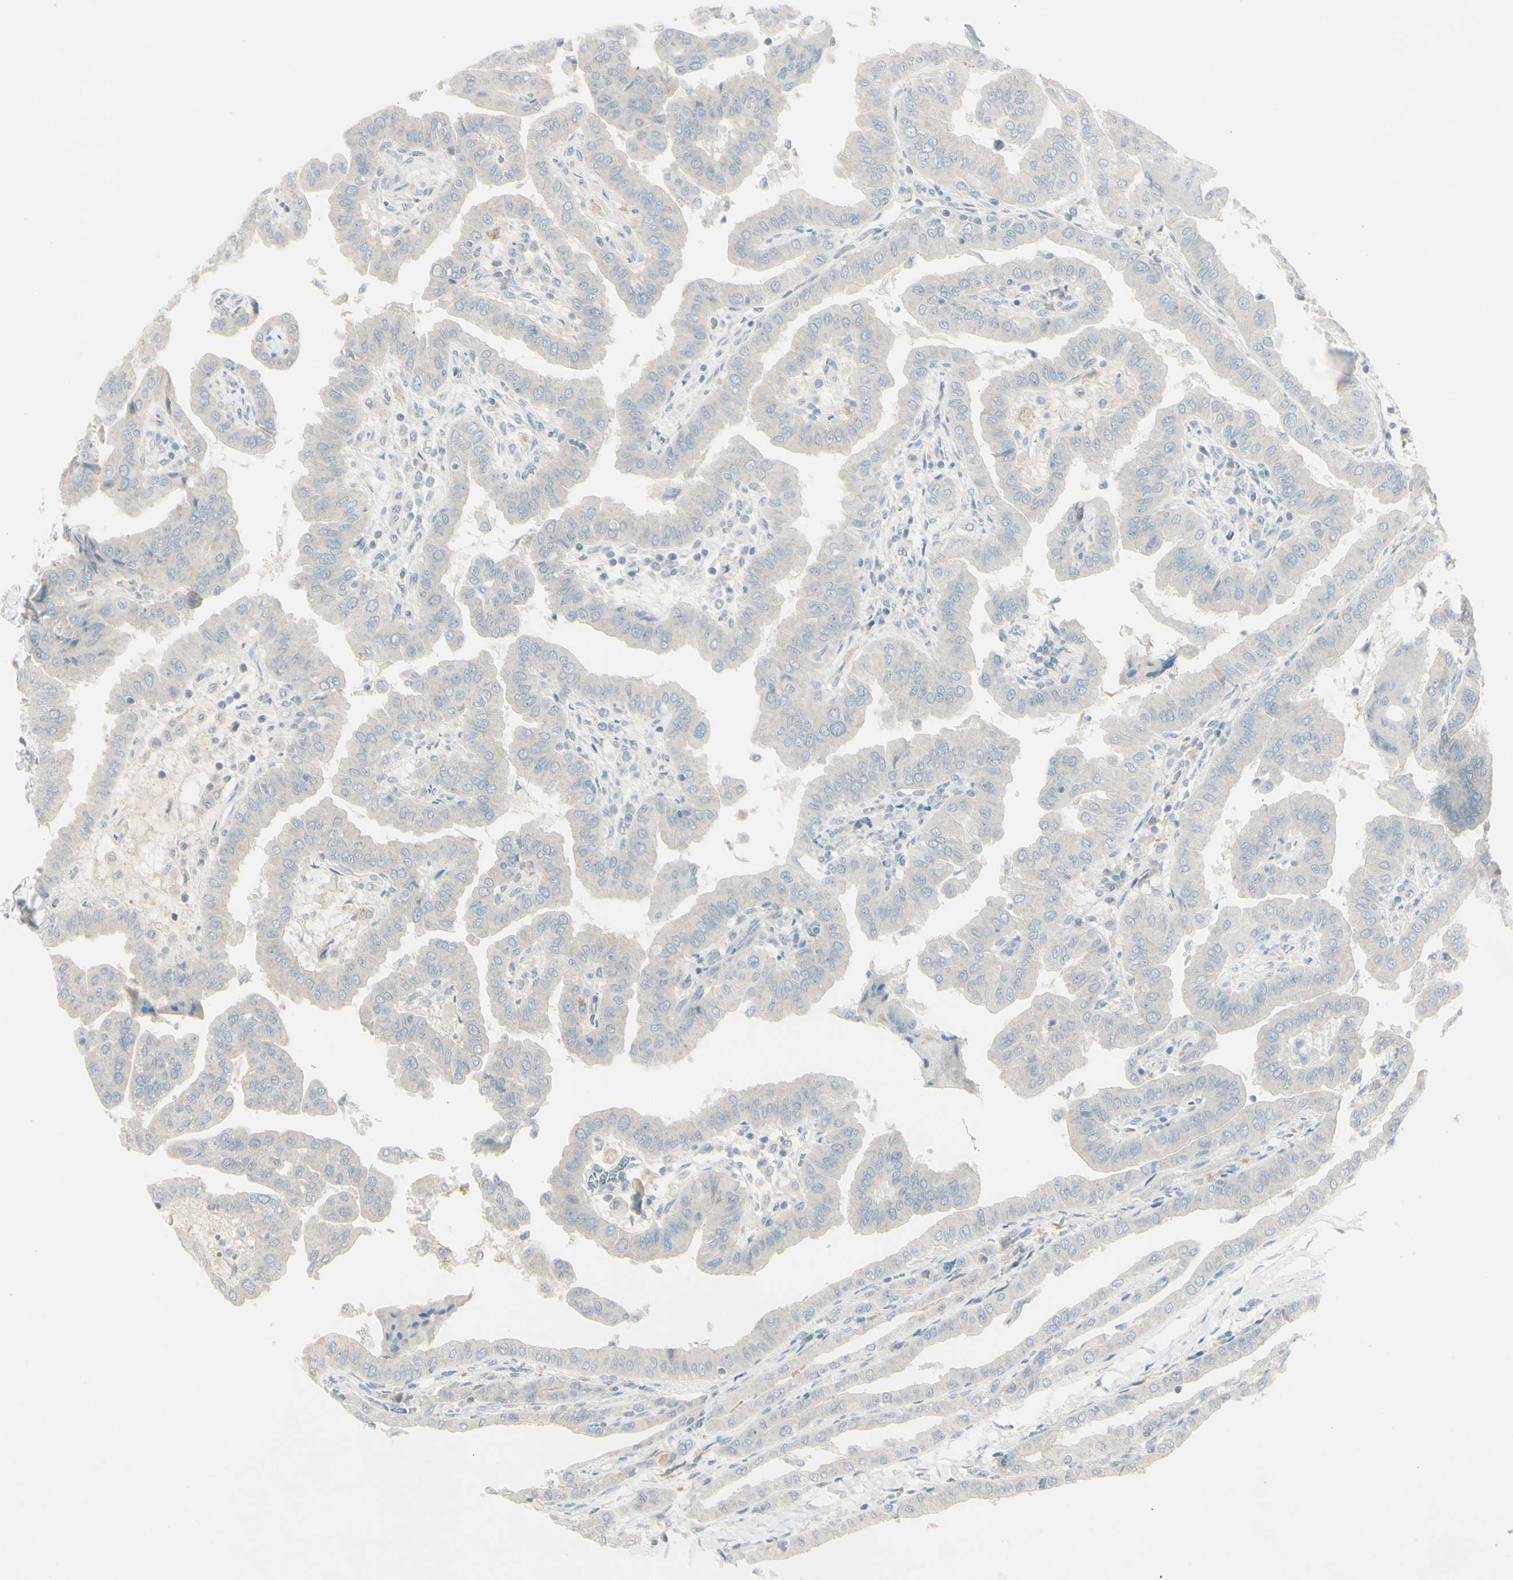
{"staining": {"intensity": "weak", "quantity": ">75%", "location": "cytoplasmic/membranous"}, "tissue": "thyroid cancer", "cell_type": "Tumor cells", "image_type": "cancer", "snomed": [{"axis": "morphology", "description": "Papillary adenocarcinoma, NOS"}, {"axis": "topography", "description": "Thyroid gland"}], "caption": "IHC of human thyroid cancer shows low levels of weak cytoplasmic/membranous positivity in approximately >75% of tumor cells. (DAB IHC with brightfield microscopy, high magnification).", "gene": "SH3GL2", "patient": {"sex": "male", "age": 33}}